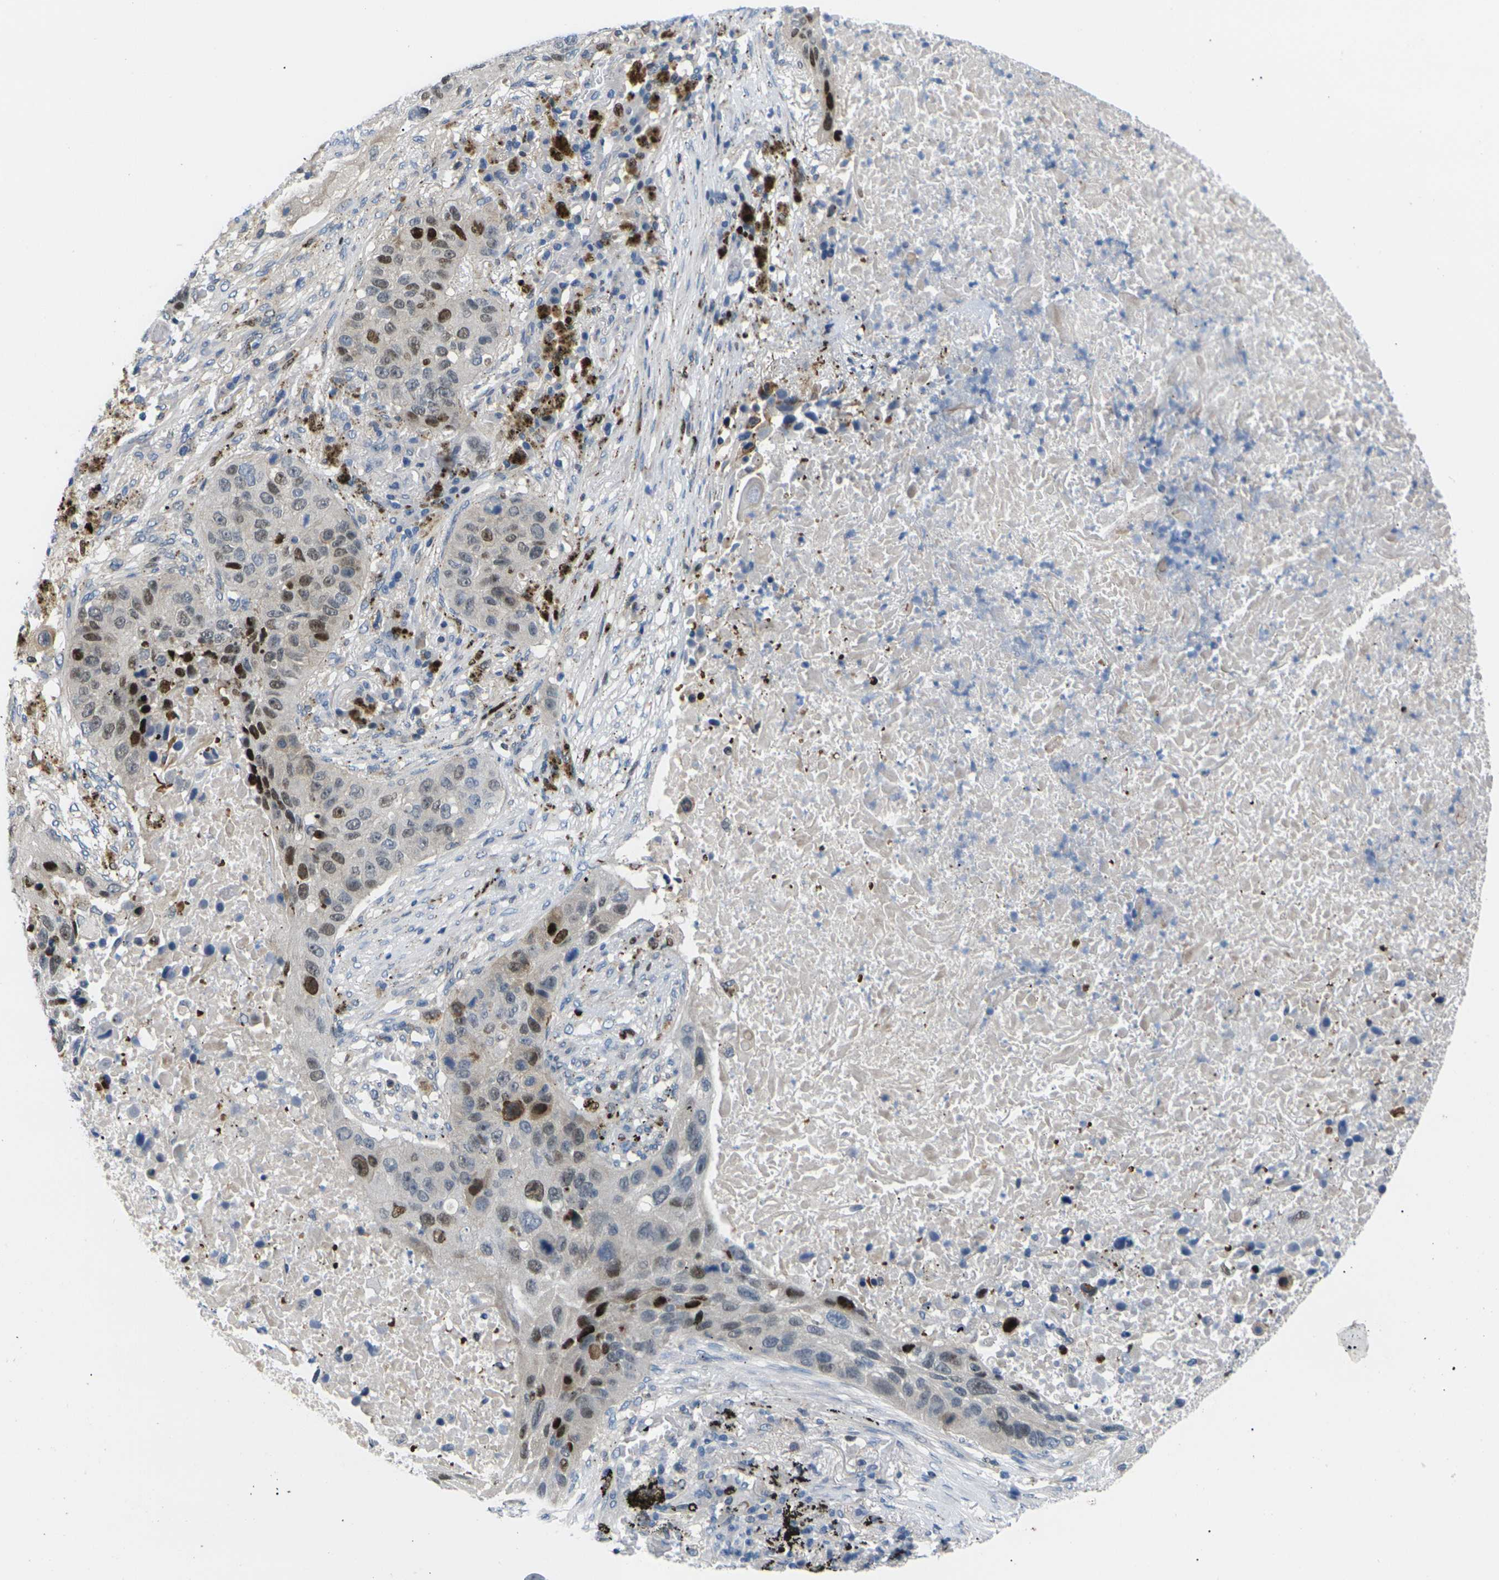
{"staining": {"intensity": "moderate", "quantity": "25%-75%", "location": "nuclear"}, "tissue": "lung cancer", "cell_type": "Tumor cells", "image_type": "cancer", "snomed": [{"axis": "morphology", "description": "Squamous cell carcinoma, NOS"}, {"axis": "topography", "description": "Lung"}], "caption": "Immunohistochemistry micrograph of neoplastic tissue: lung squamous cell carcinoma stained using immunohistochemistry (IHC) displays medium levels of moderate protein expression localized specifically in the nuclear of tumor cells, appearing as a nuclear brown color.", "gene": "RPS6KA3", "patient": {"sex": "male", "age": 57}}